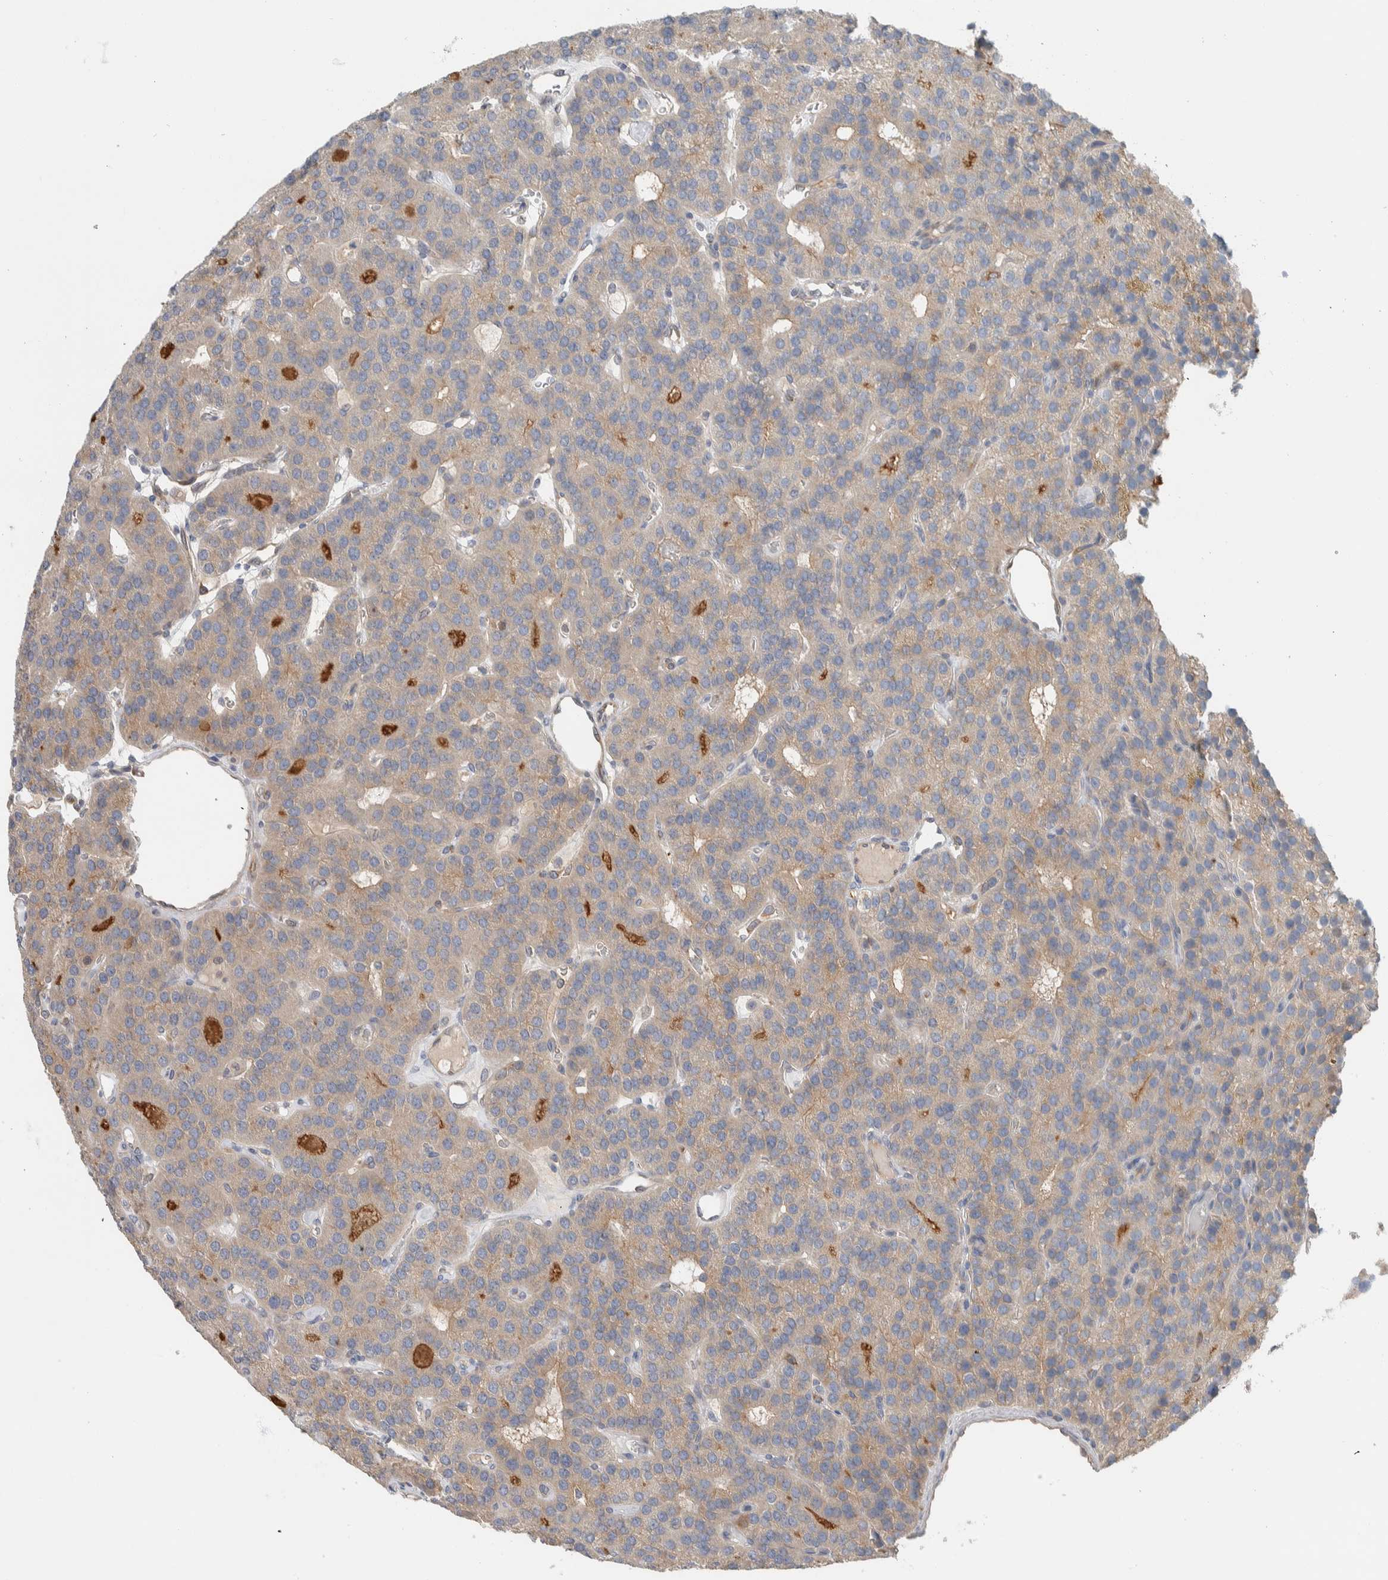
{"staining": {"intensity": "weak", "quantity": "25%-75%", "location": "cytoplasmic/membranous"}, "tissue": "parathyroid gland", "cell_type": "Glandular cells", "image_type": "normal", "snomed": [{"axis": "morphology", "description": "Normal tissue, NOS"}, {"axis": "morphology", "description": "Adenoma, NOS"}, {"axis": "topography", "description": "Parathyroid gland"}], "caption": "Protein staining reveals weak cytoplasmic/membranous staining in approximately 25%-75% of glandular cells in unremarkable parathyroid gland.", "gene": "NFKB2", "patient": {"sex": "female", "age": 86}}